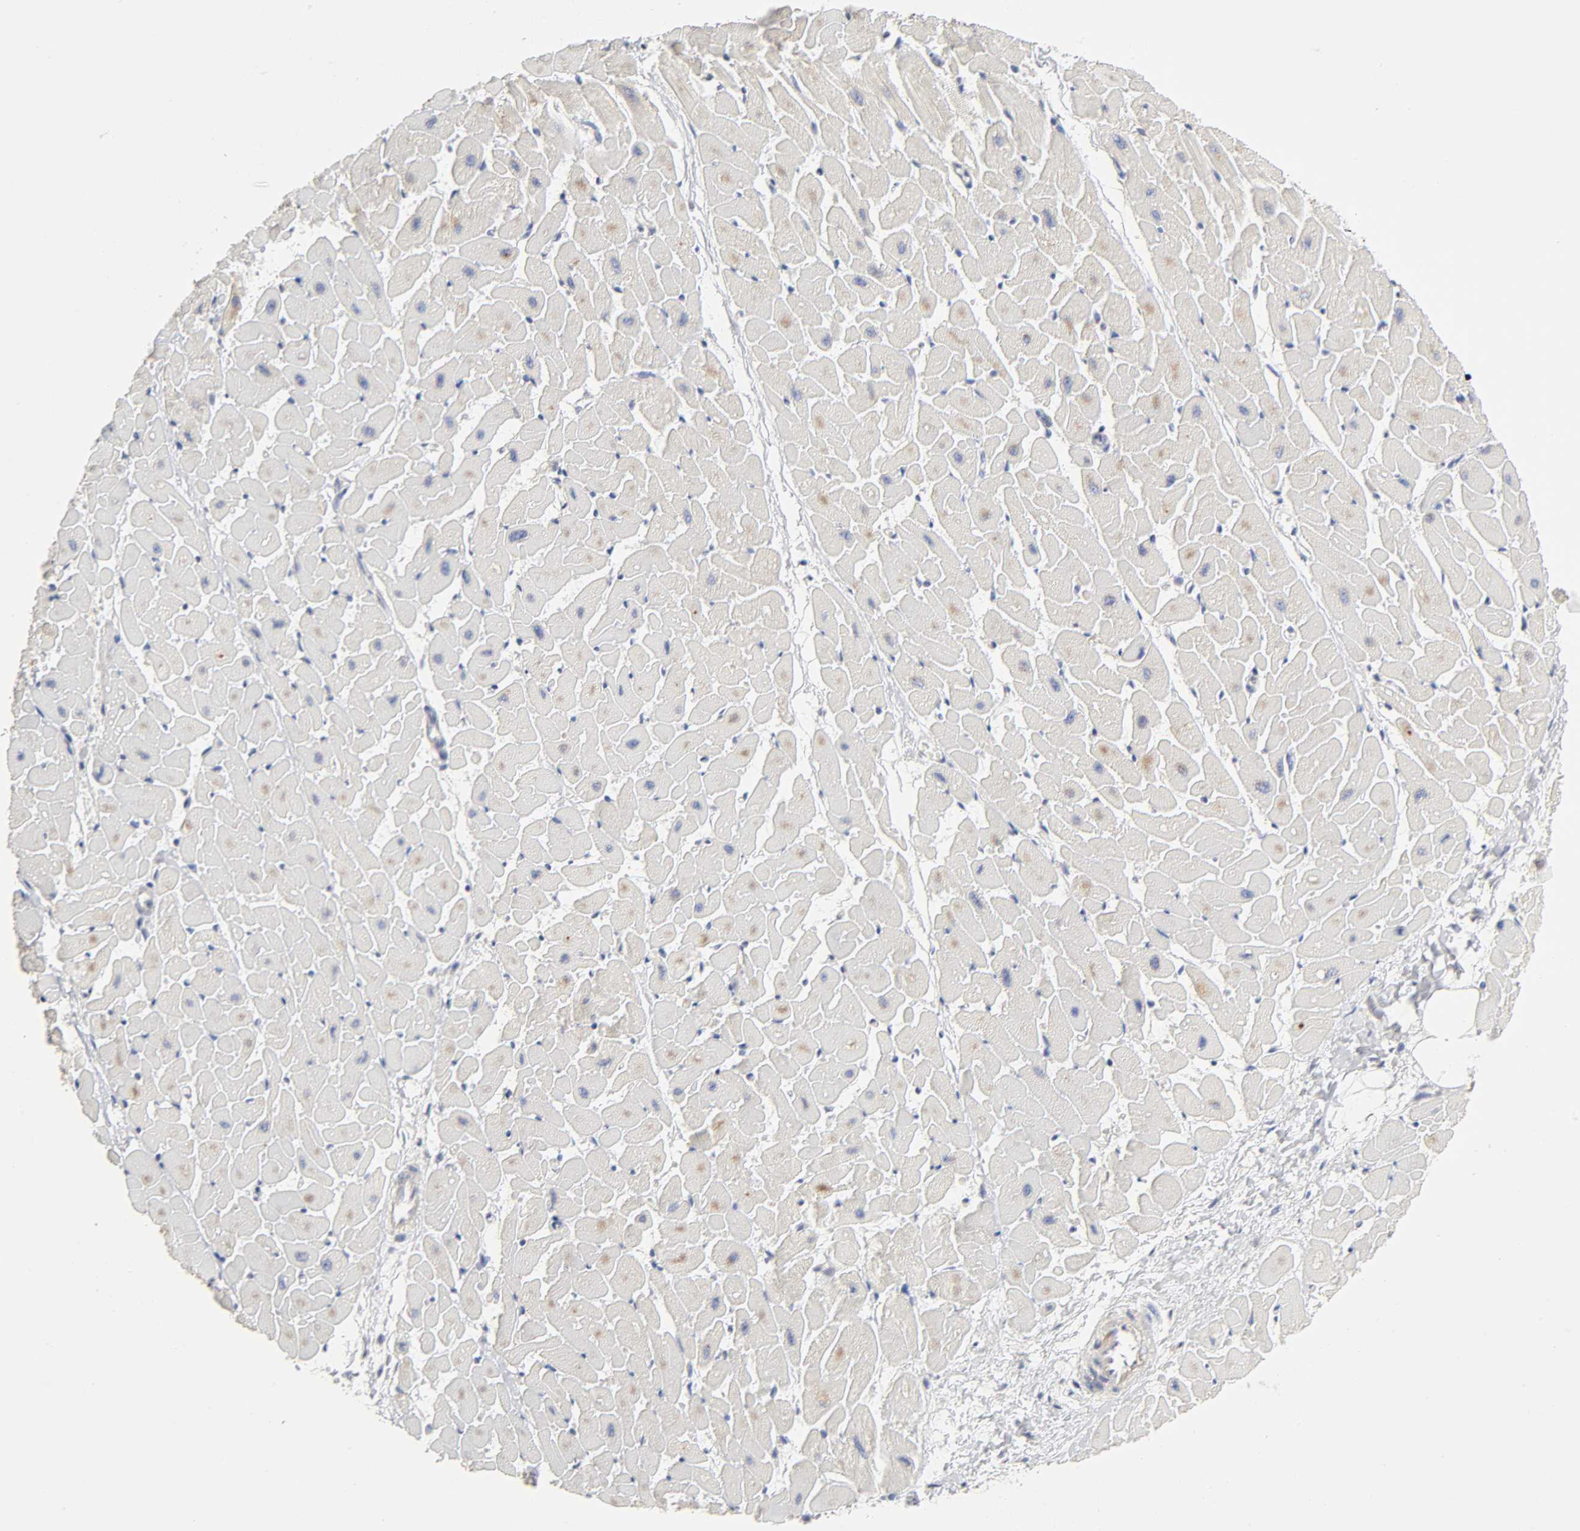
{"staining": {"intensity": "negative", "quantity": "none", "location": "none"}, "tissue": "heart muscle", "cell_type": "Cardiomyocytes", "image_type": "normal", "snomed": [{"axis": "morphology", "description": "Normal tissue, NOS"}, {"axis": "topography", "description": "Heart"}], "caption": "Immunohistochemistry (IHC) photomicrograph of benign heart muscle: heart muscle stained with DAB (3,3'-diaminobenzidine) shows no significant protein positivity in cardiomyocytes.", "gene": "IL4R", "patient": {"sex": "female", "age": 19}}